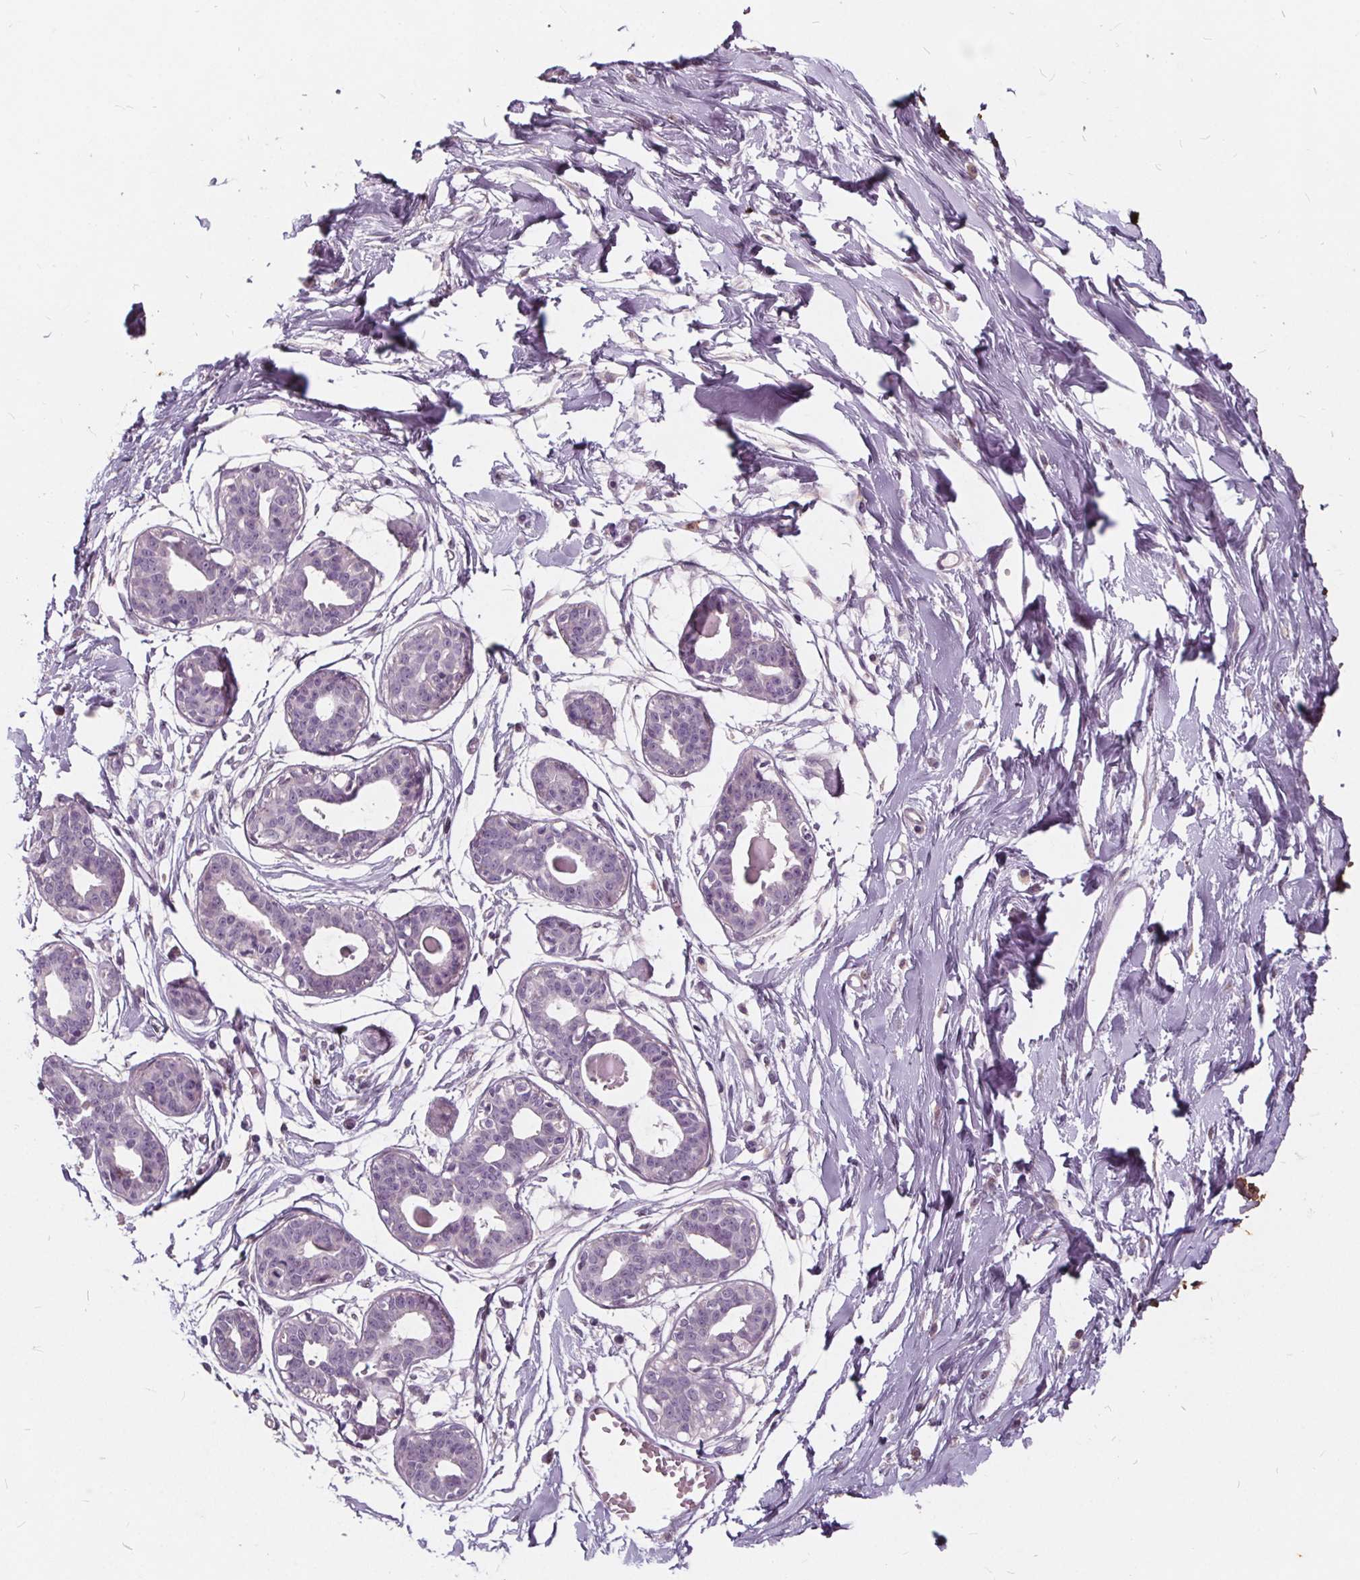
{"staining": {"intensity": "negative", "quantity": "none", "location": "none"}, "tissue": "breast", "cell_type": "Adipocytes", "image_type": "normal", "snomed": [{"axis": "morphology", "description": "Normal tissue, NOS"}, {"axis": "topography", "description": "Breast"}], "caption": "A micrograph of human breast is negative for staining in adipocytes. The staining was performed using DAB to visualize the protein expression in brown, while the nuclei were stained in blue with hematoxylin (Magnification: 20x).", "gene": "HAAO", "patient": {"sex": "female", "age": 45}}